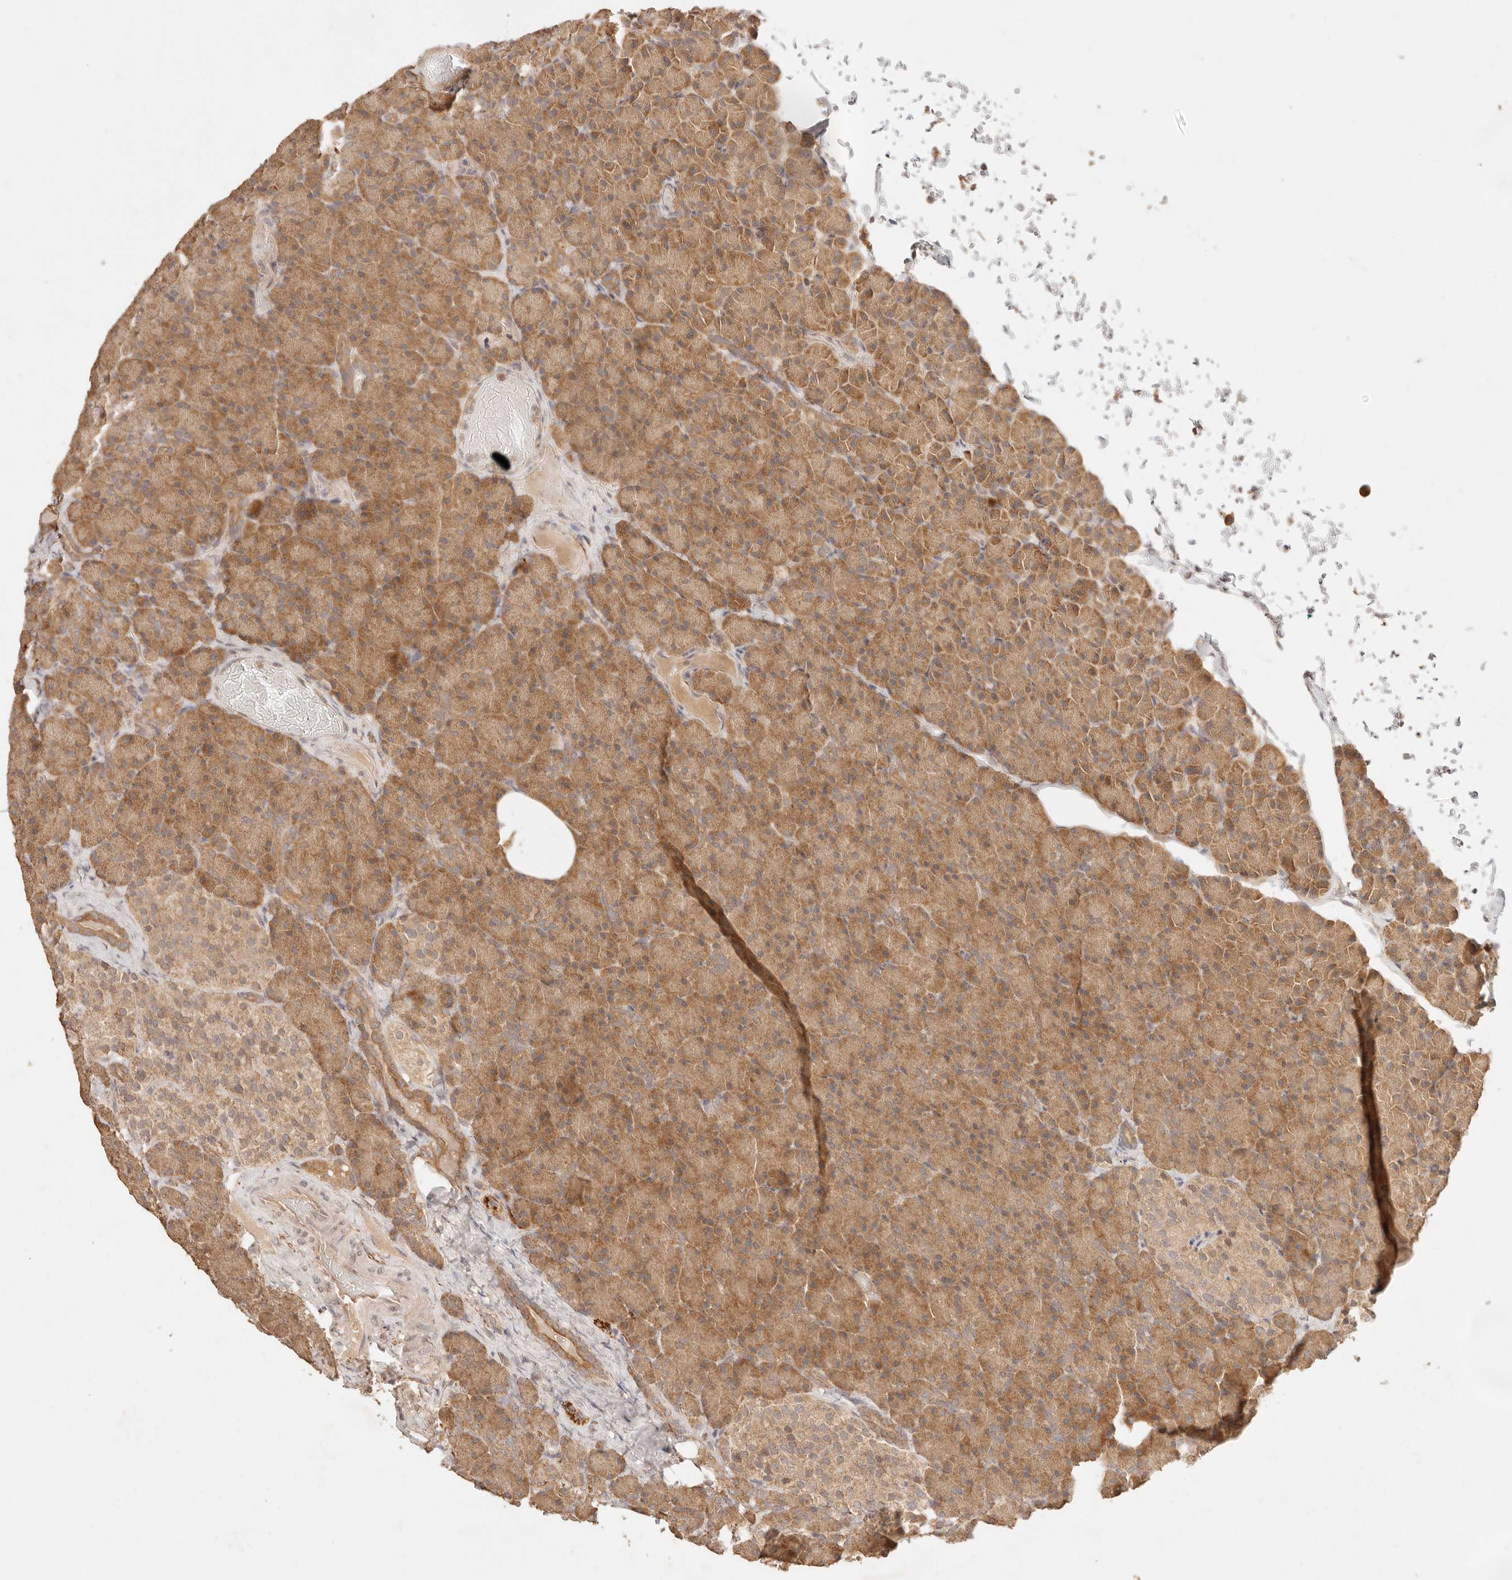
{"staining": {"intensity": "moderate", "quantity": ">75%", "location": "cytoplasmic/membranous"}, "tissue": "pancreas", "cell_type": "Exocrine glandular cells", "image_type": "normal", "snomed": [{"axis": "morphology", "description": "Normal tissue, NOS"}, {"axis": "topography", "description": "Pancreas"}], "caption": "Immunohistochemical staining of normal human pancreas demonstrates >75% levels of moderate cytoplasmic/membranous protein expression in about >75% of exocrine glandular cells.", "gene": "TRIM11", "patient": {"sex": "female", "age": 43}}